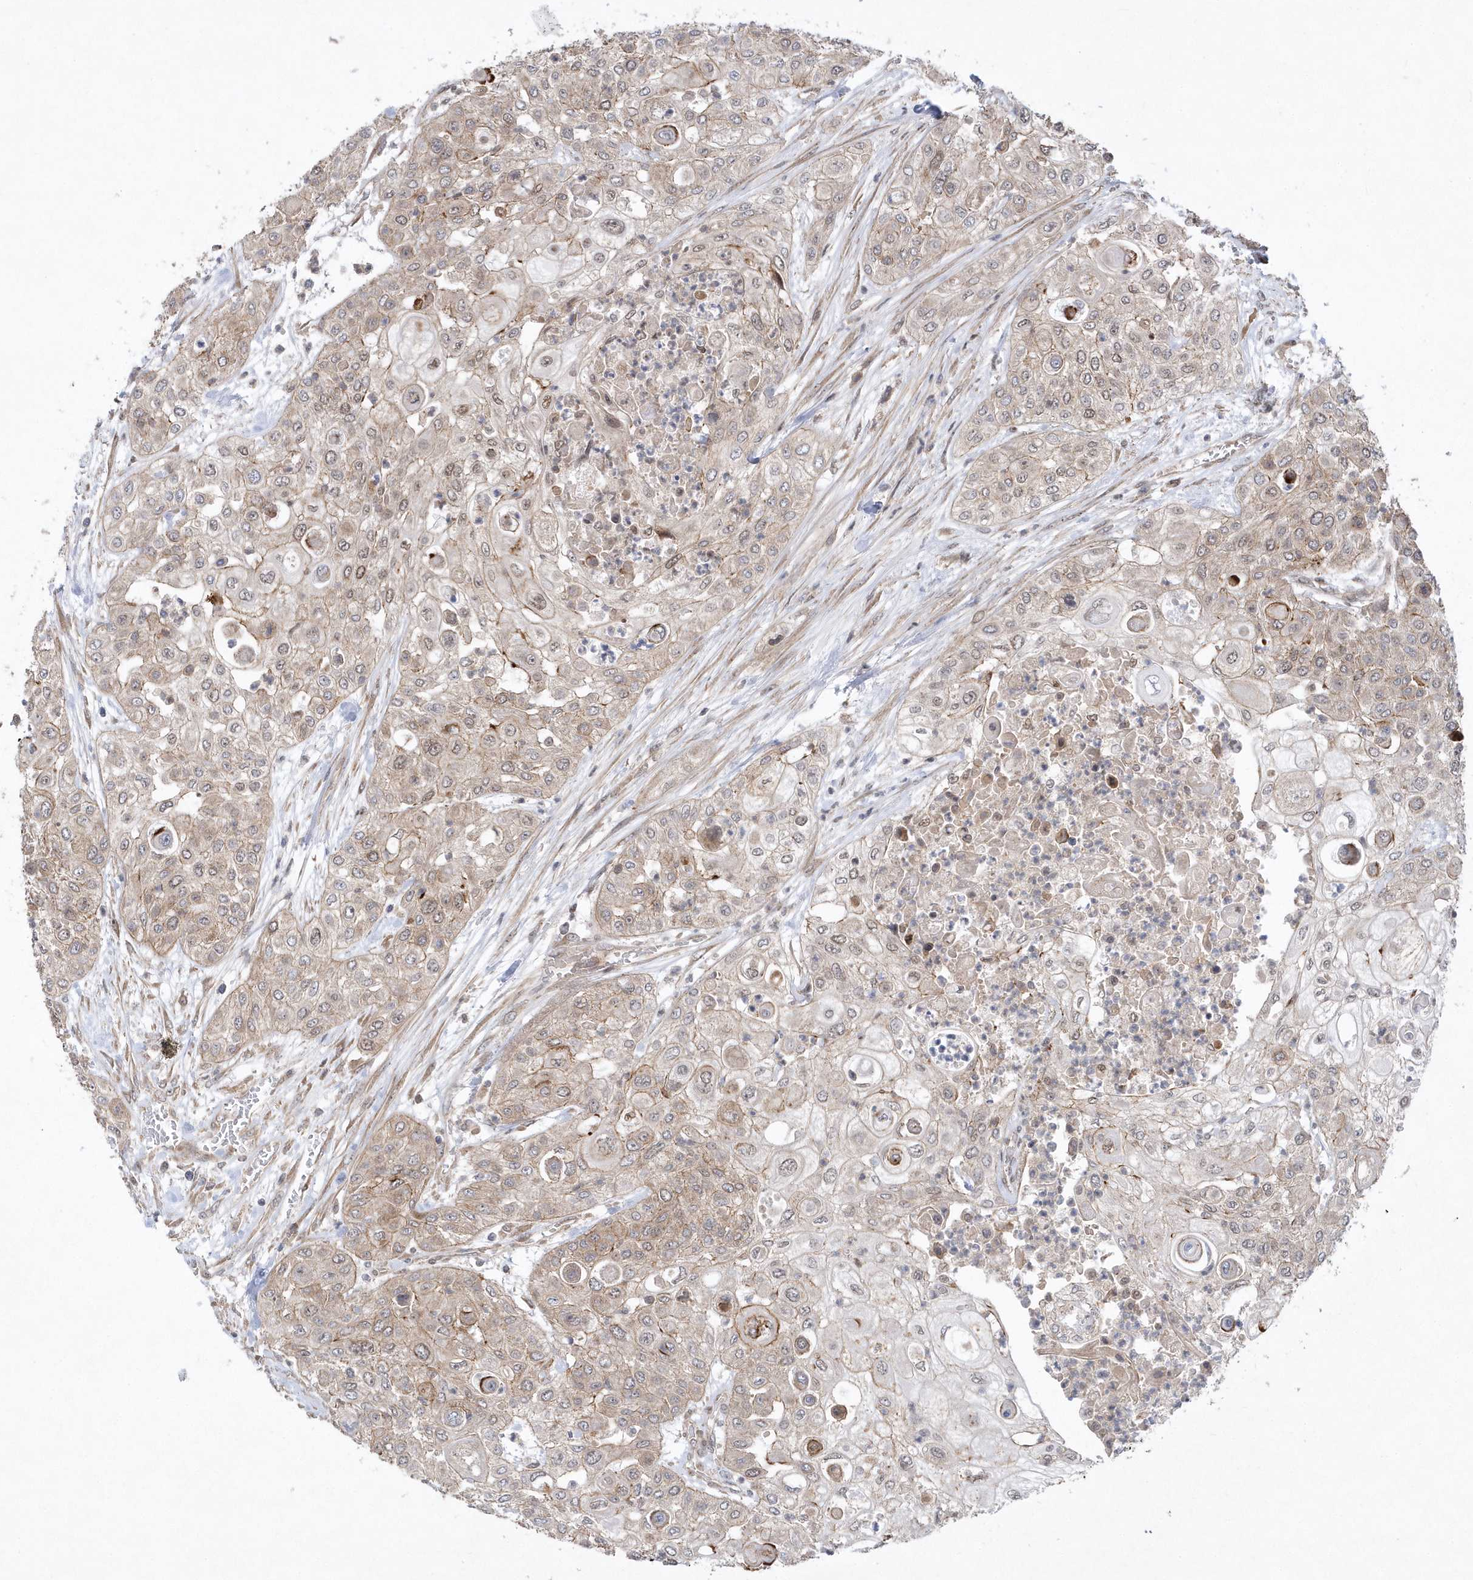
{"staining": {"intensity": "moderate", "quantity": "<25%", "location": "cytoplasmic/membranous,nuclear"}, "tissue": "urothelial cancer", "cell_type": "Tumor cells", "image_type": "cancer", "snomed": [{"axis": "morphology", "description": "Urothelial carcinoma, High grade"}, {"axis": "topography", "description": "Urinary bladder"}], "caption": "Immunohistochemical staining of high-grade urothelial carcinoma reveals low levels of moderate cytoplasmic/membranous and nuclear protein positivity in approximately <25% of tumor cells.", "gene": "MXI1", "patient": {"sex": "female", "age": 79}}